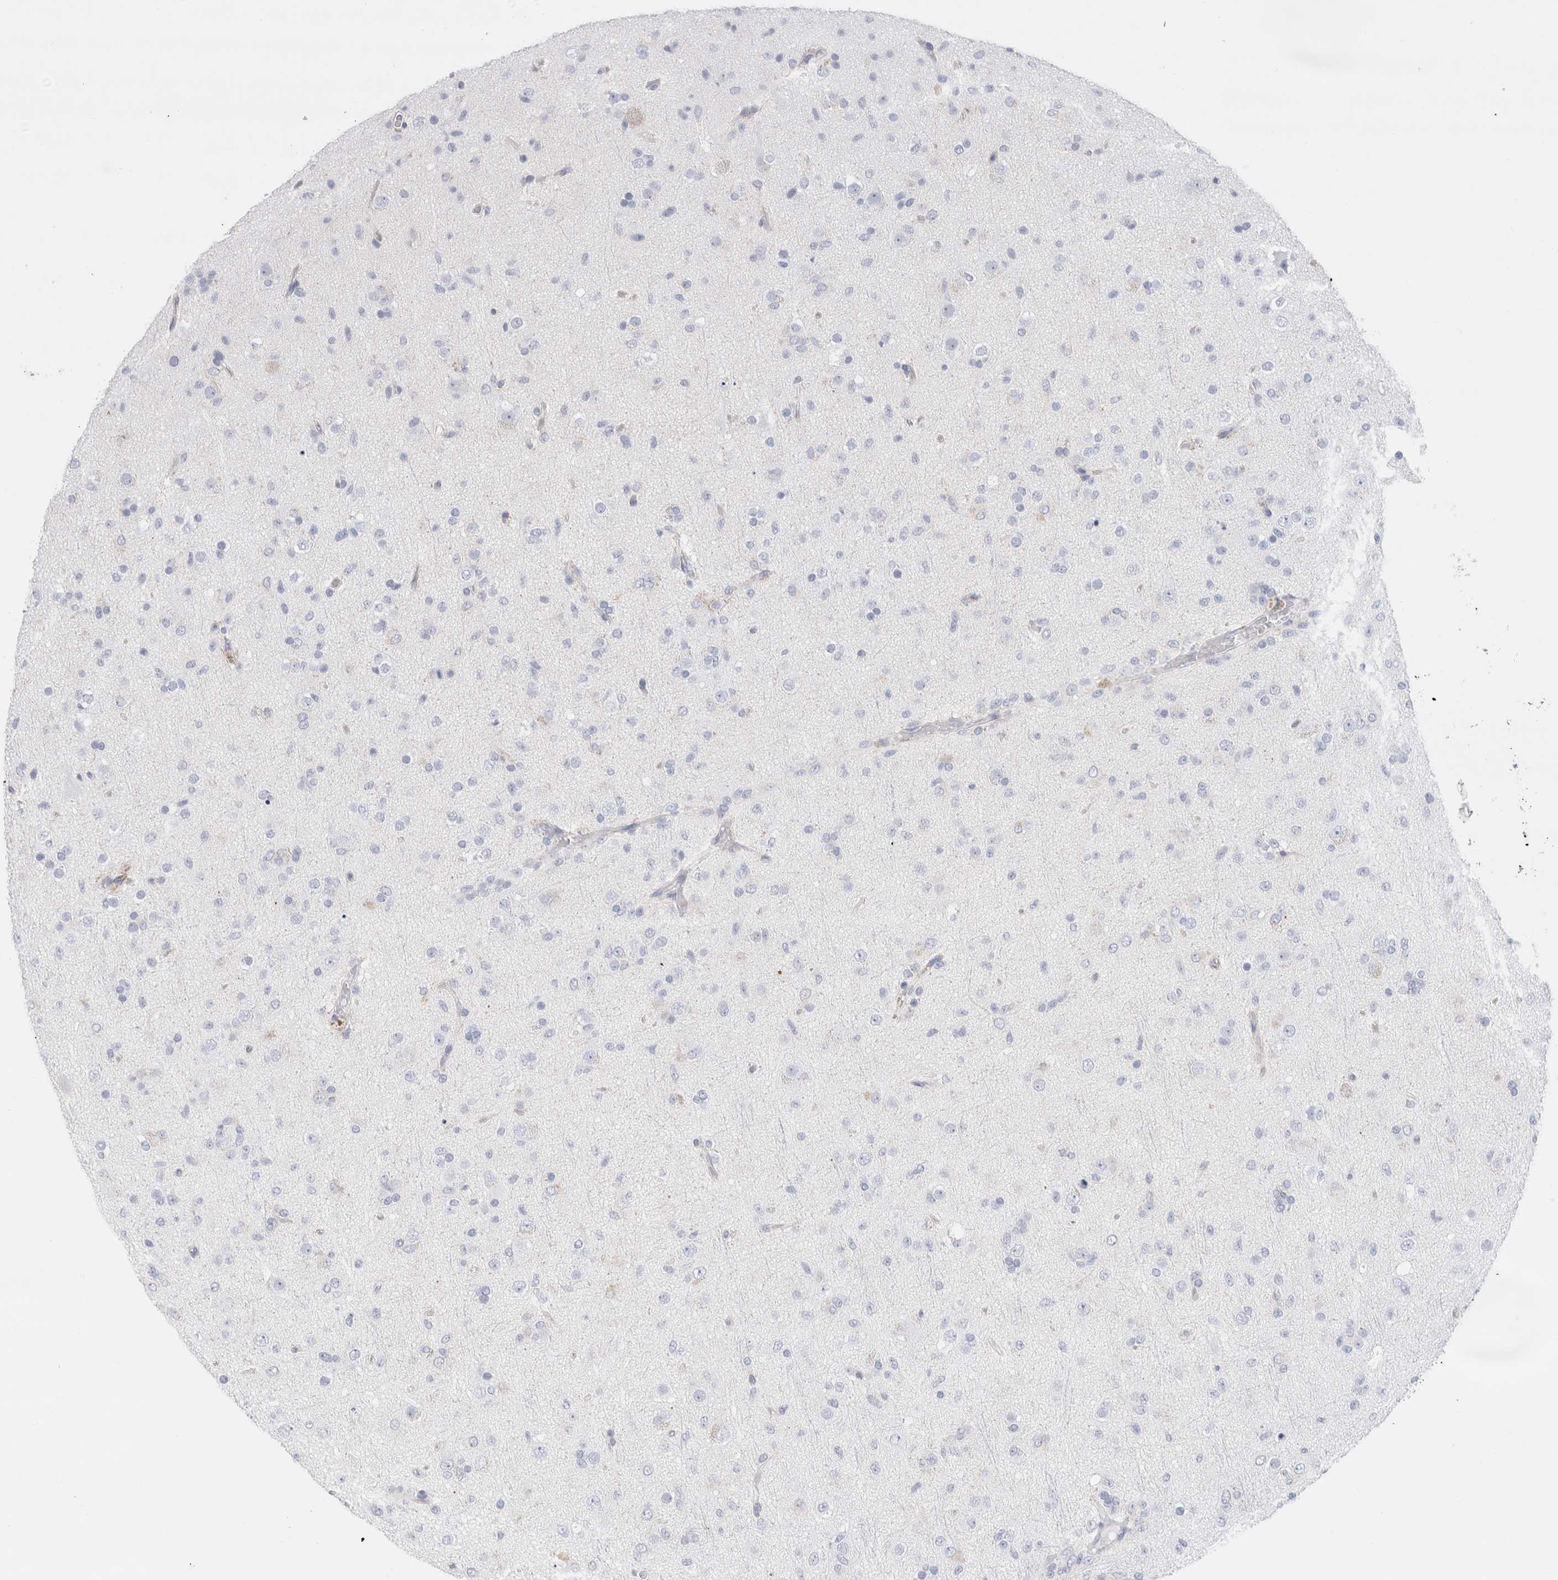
{"staining": {"intensity": "negative", "quantity": "none", "location": "none"}, "tissue": "glioma", "cell_type": "Tumor cells", "image_type": "cancer", "snomed": [{"axis": "morphology", "description": "Glioma, malignant, Low grade"}, {"axis": "topography", "description": "Brain"}], "caption": "Tumor cells are negative for protein expression in human glioma.", "gene": "ECHDC2", "patient": {"sex": "male", "age": 65}}